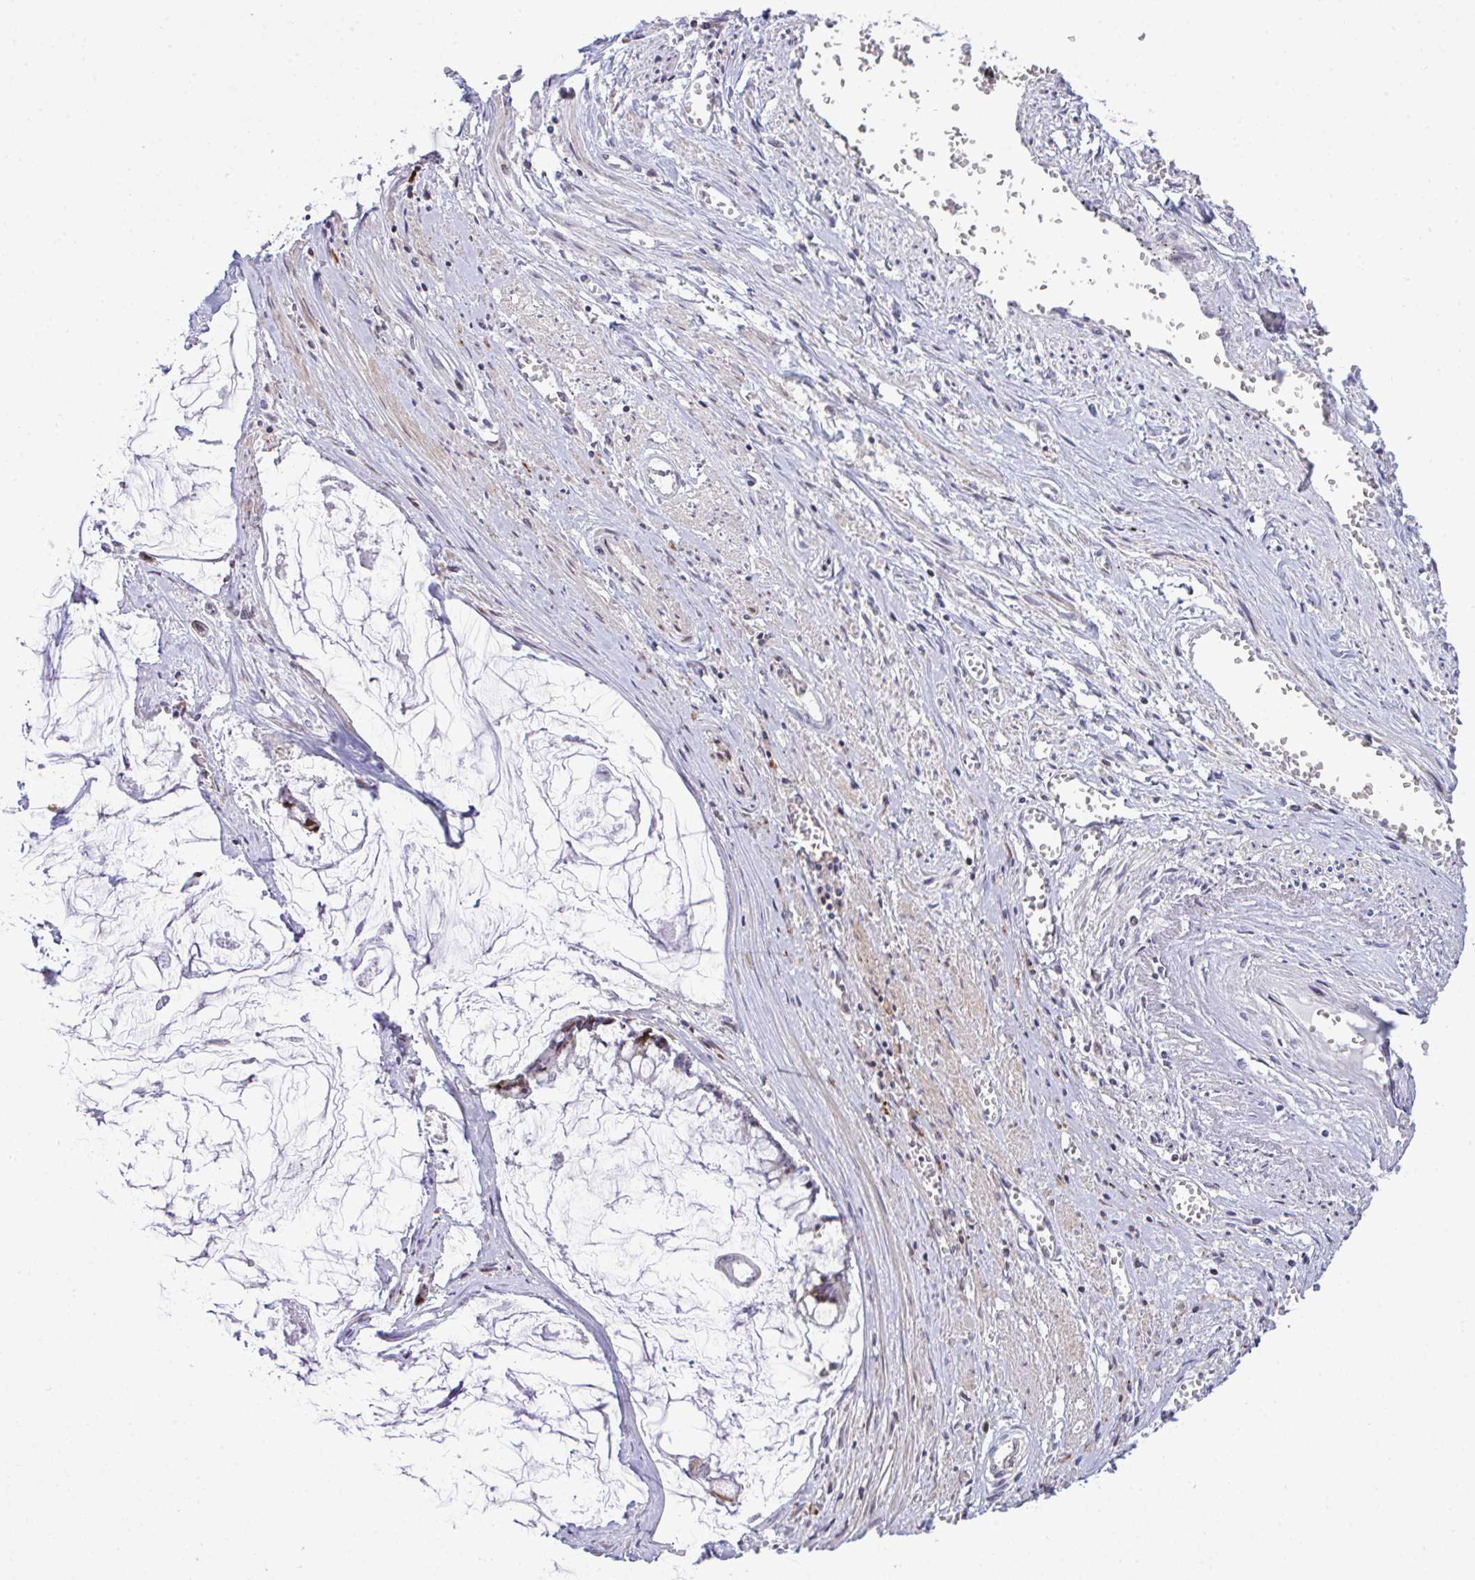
{"staining": {"intensity": "moderate", "quantity": "<25%", "location": "cytoplasmic/membranous"}, "tissue": "ovarian cancer", "cell_type": "Tumor cells", "image_type": "cancer", "snomed": [{"axis": "morphology", "description": "Cystadenocarcinoma, mucinous, NOS"}, {"axis": "topography", "description": "Ovary"}], "caption": "Human ovarian cancer (mucinous cystadenocarcinoma) stained with a protein marker shows moderate staining in tumor cells.", "gene": "CASTOR2", "patient": {"sex": "female", "age": 90}}